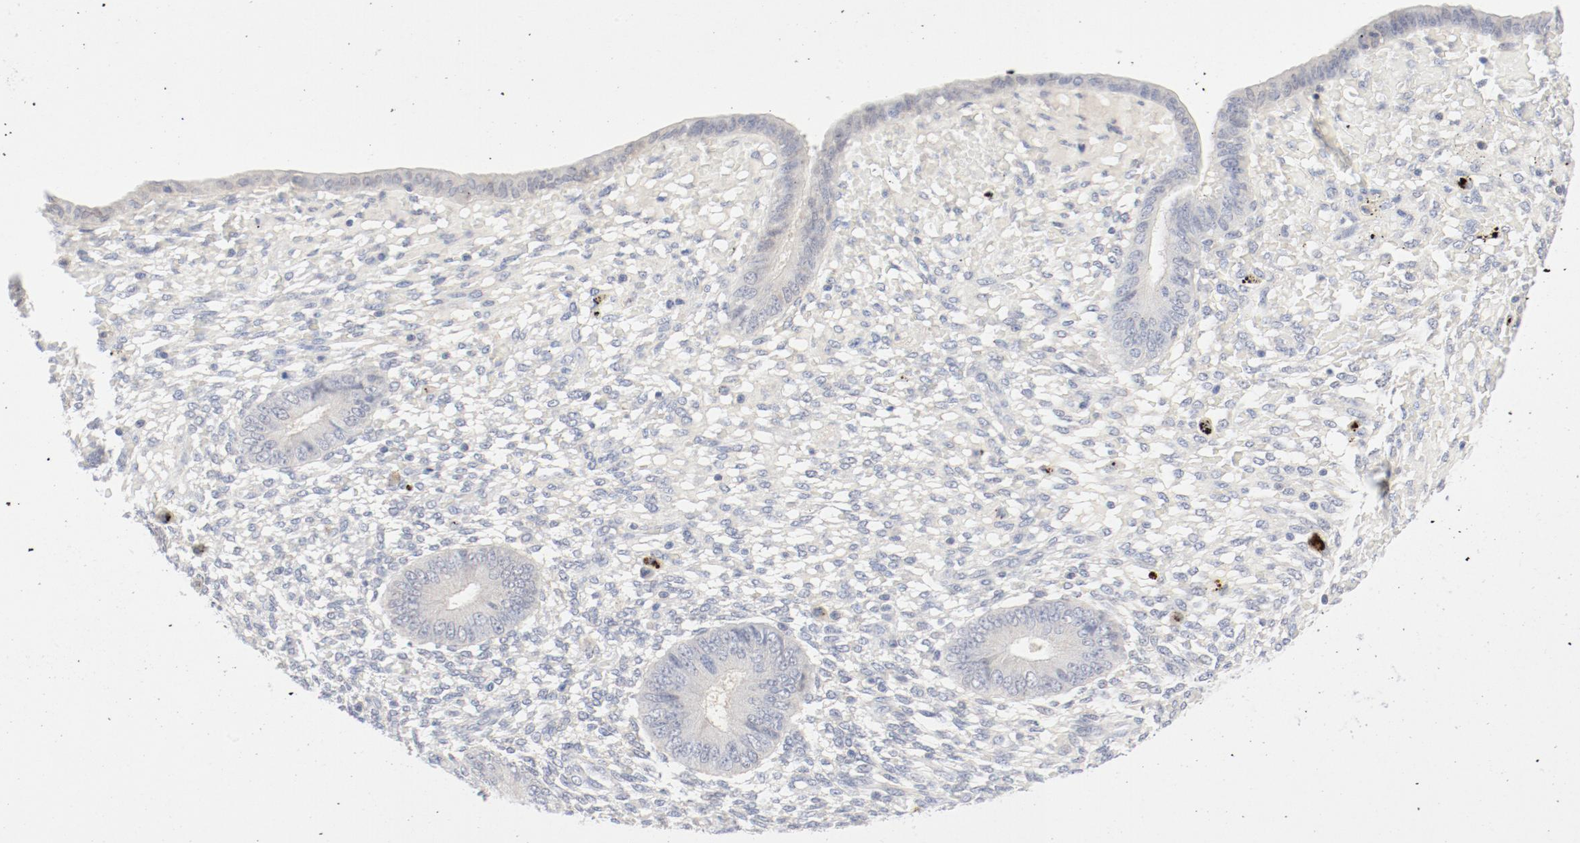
{"staining": {"intensity": "negative", "quantity": "none", "location": "none"}, "tissue": "endometrium", "cell_type": "Cells in endometrial stroma", "image_type": "normal", "snomed": [{"axis": "morphology", "description": "Normal tissue, NOS"}, {"axis": "topography", "description": "Endometrium"}], "caption": "Immunohistochemistry (IHC) of benign endometrium demonstrates no expression in cells in endometrial stroma.", "gene": "PGM1", "patient": {"sex": "female", "age": 42}}